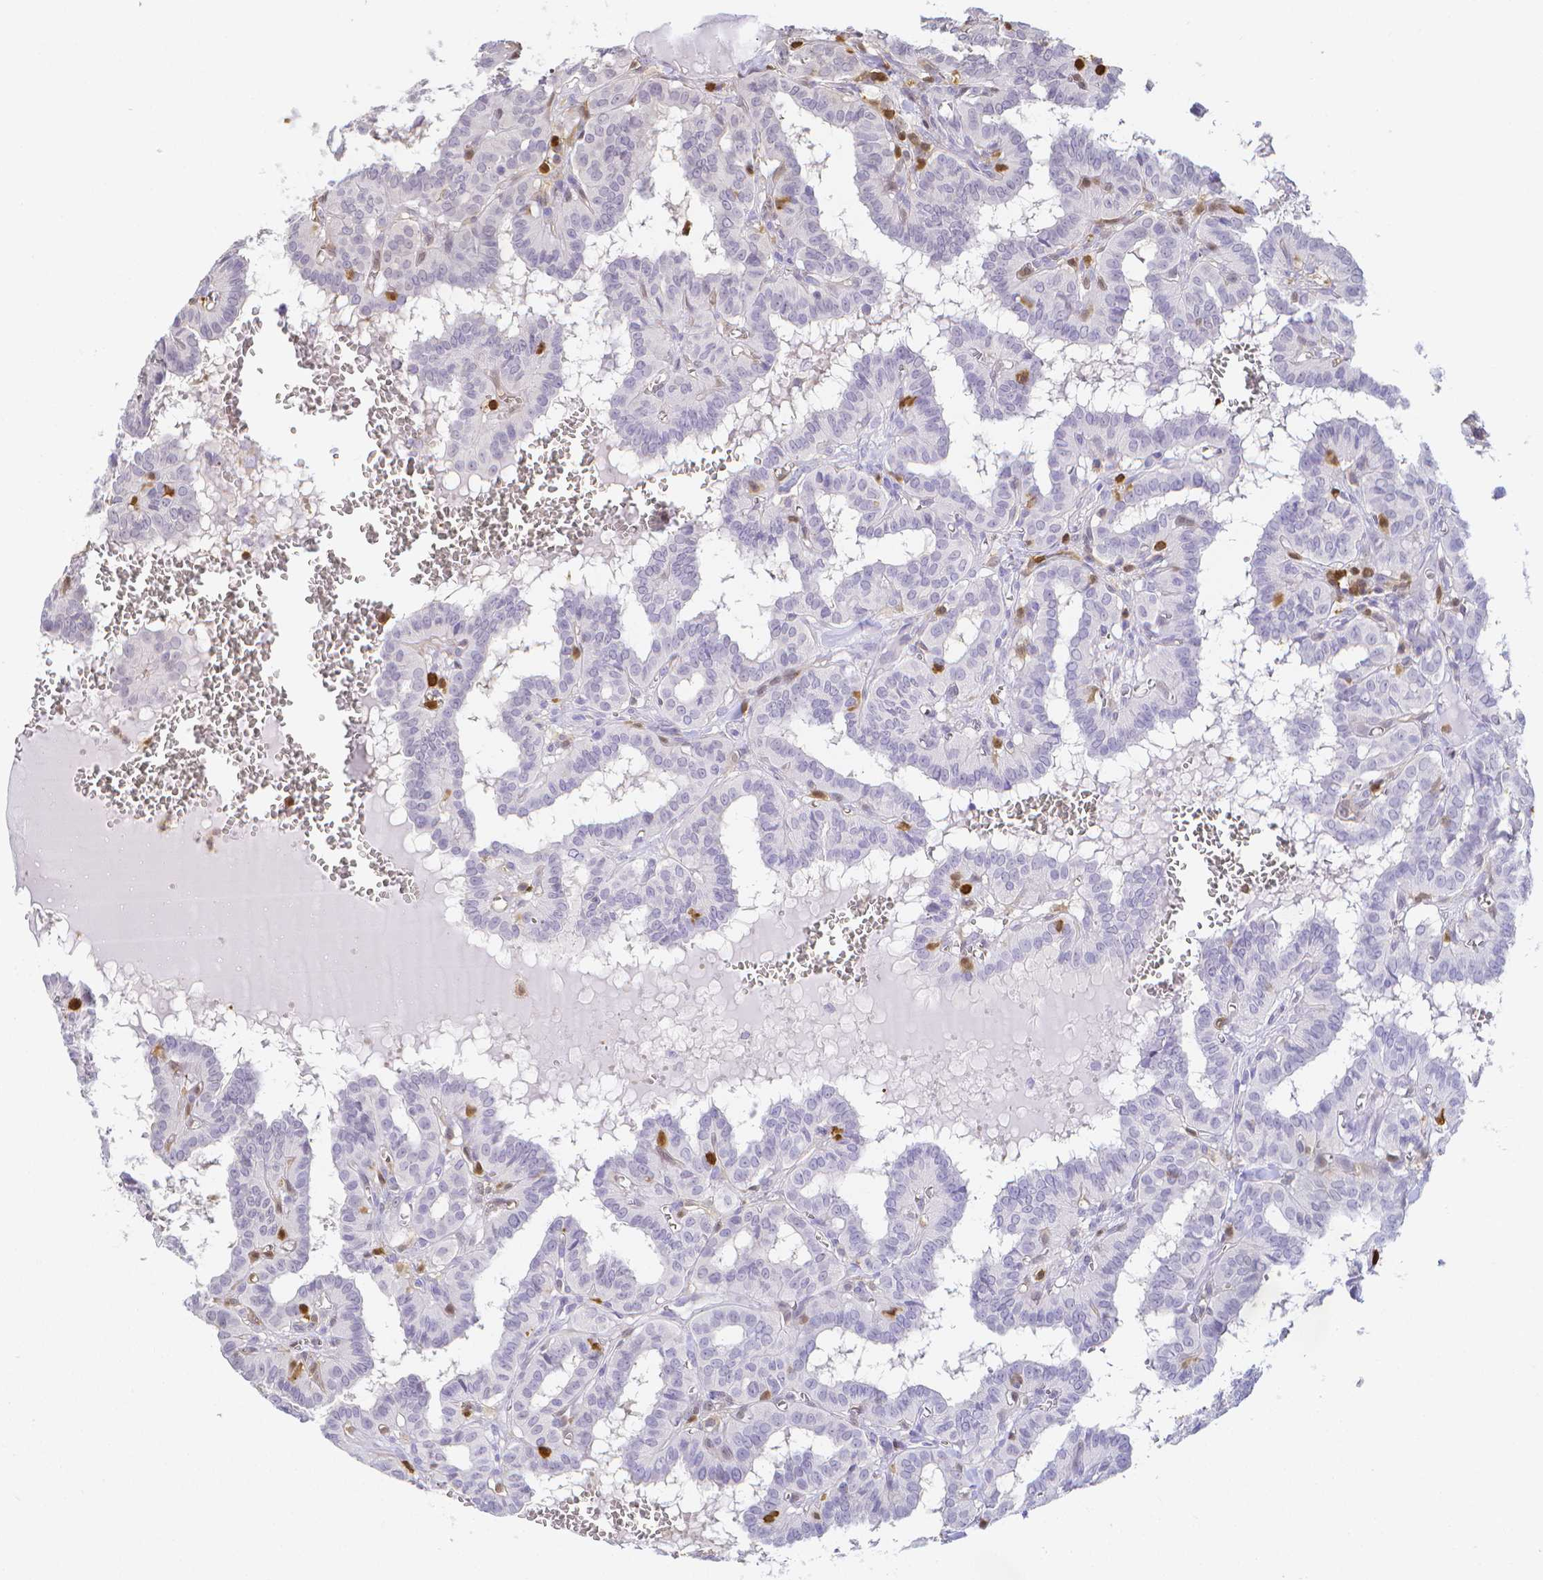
{"staining": {"intensity": "negative", "quantity": "none", "location": "none"}, "tissue": "thyroid cancer", "cell_type": "Tumor cells", "image_type": "cancer", "snomed": [{"axis": "morphology", "description": "Papillary adenocarcinoma, NOS"}, {"axis": "topography", "description": "Thyroid gland"}], "caption": "Tumor cells are negative for brown protein staining in papillary adenocarcinoma (thyroid).", "gene": "COTL1", "patient": {"sex": "female", "age": 21}}